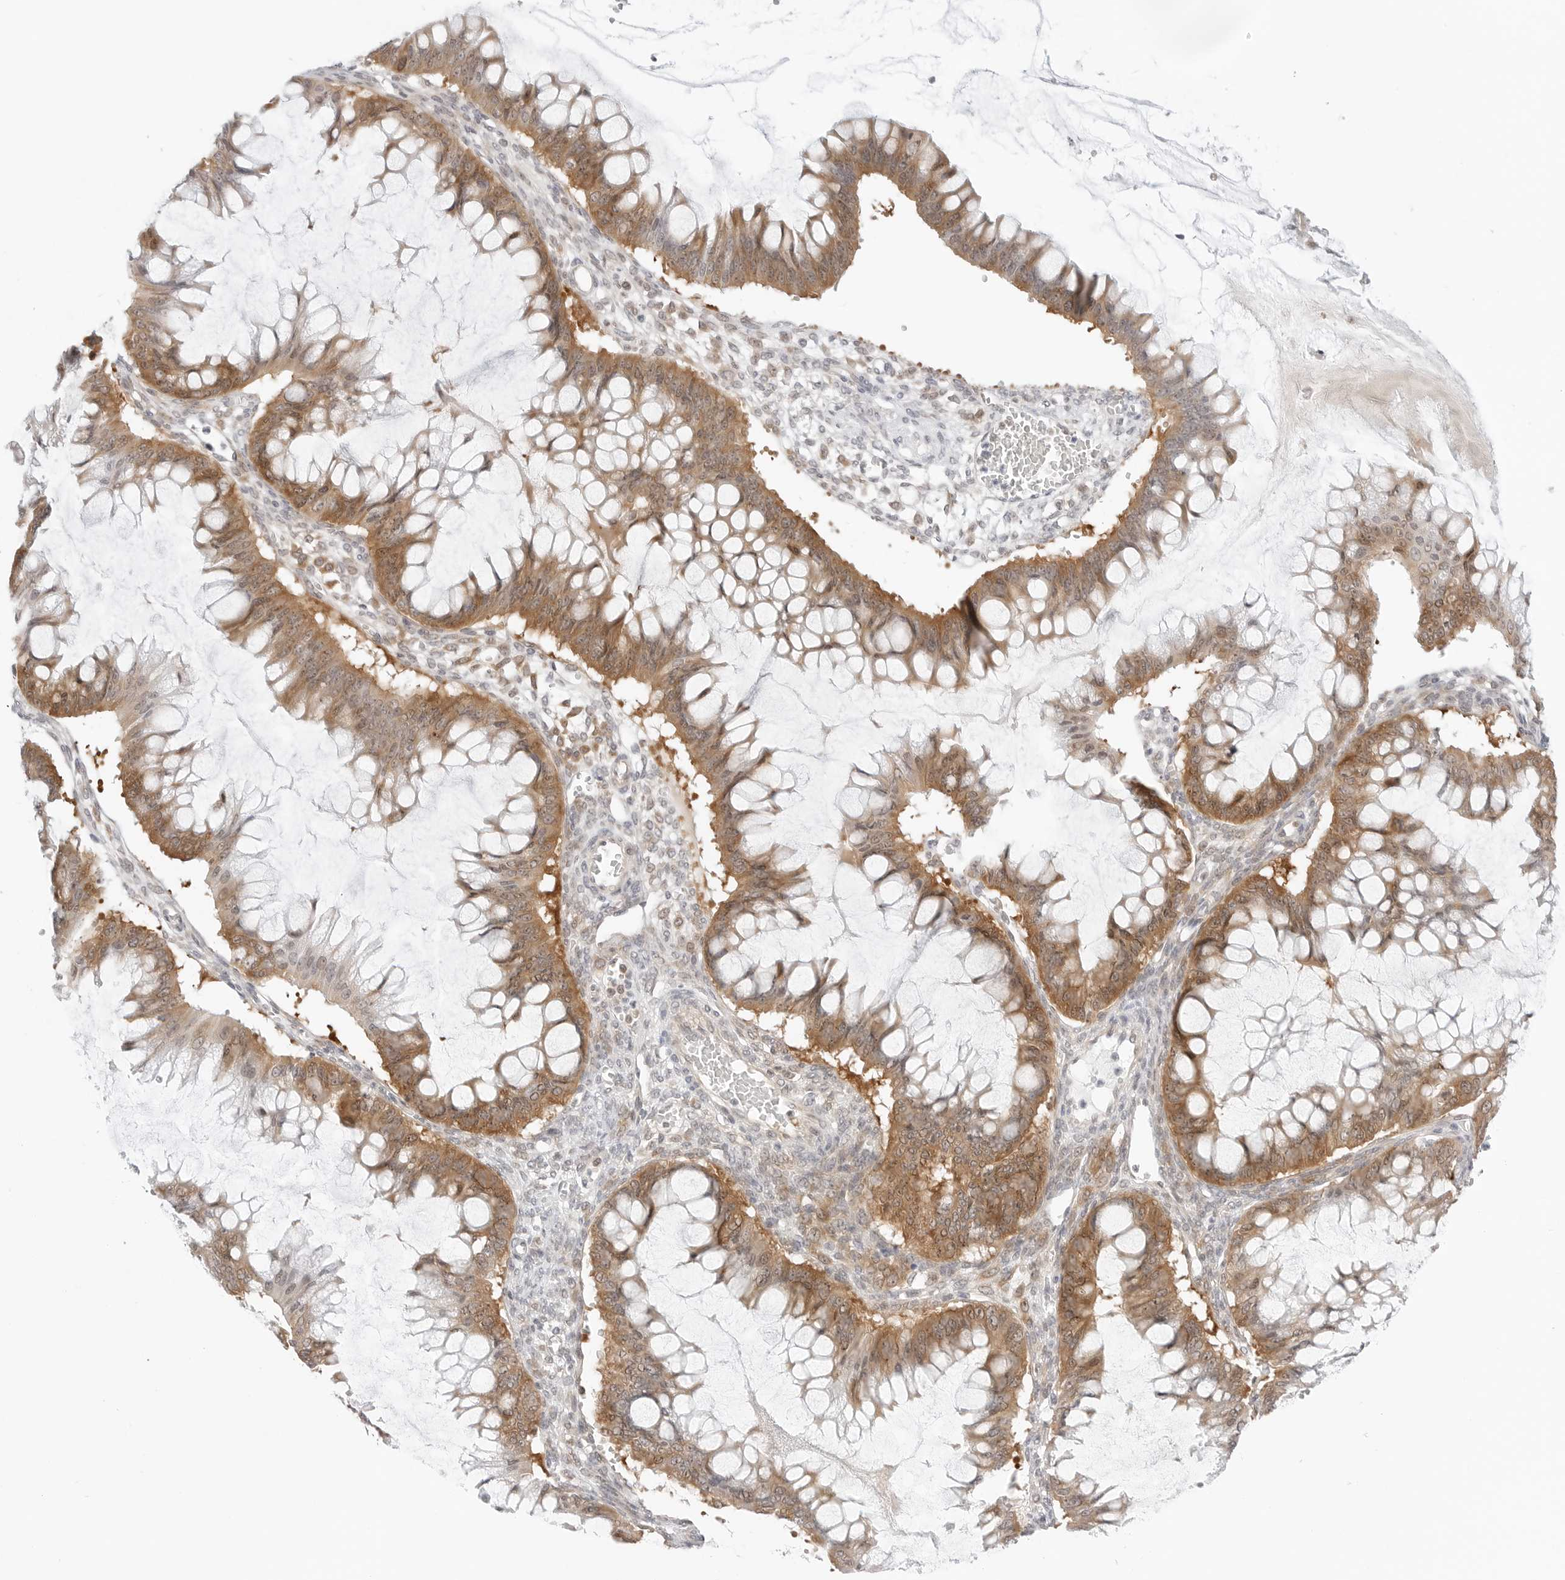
{"staining": {"intensity": "moderate", "quantity": ">75%", "location": "cytoplasmic/membranous"}, "tissue": "ovarian cancer", "cell_type": "Tumor cells", "image_type": "cancer", "snomed": [{"axis": "morphology", "description": "Cystadenocarcinoma, mucinous, NOS"}, {"axis": "topography", "description": "Ovary"}], "caption": "A high-resolution image shows IHC staining of ovarian mucinous cystadenocarcinoma, which shows moderate cytoplasmic/membranous expression in approximately >75% of tumor cells.", "gene": "NUDC", "patient": {"sex": "female", "age": 73}}